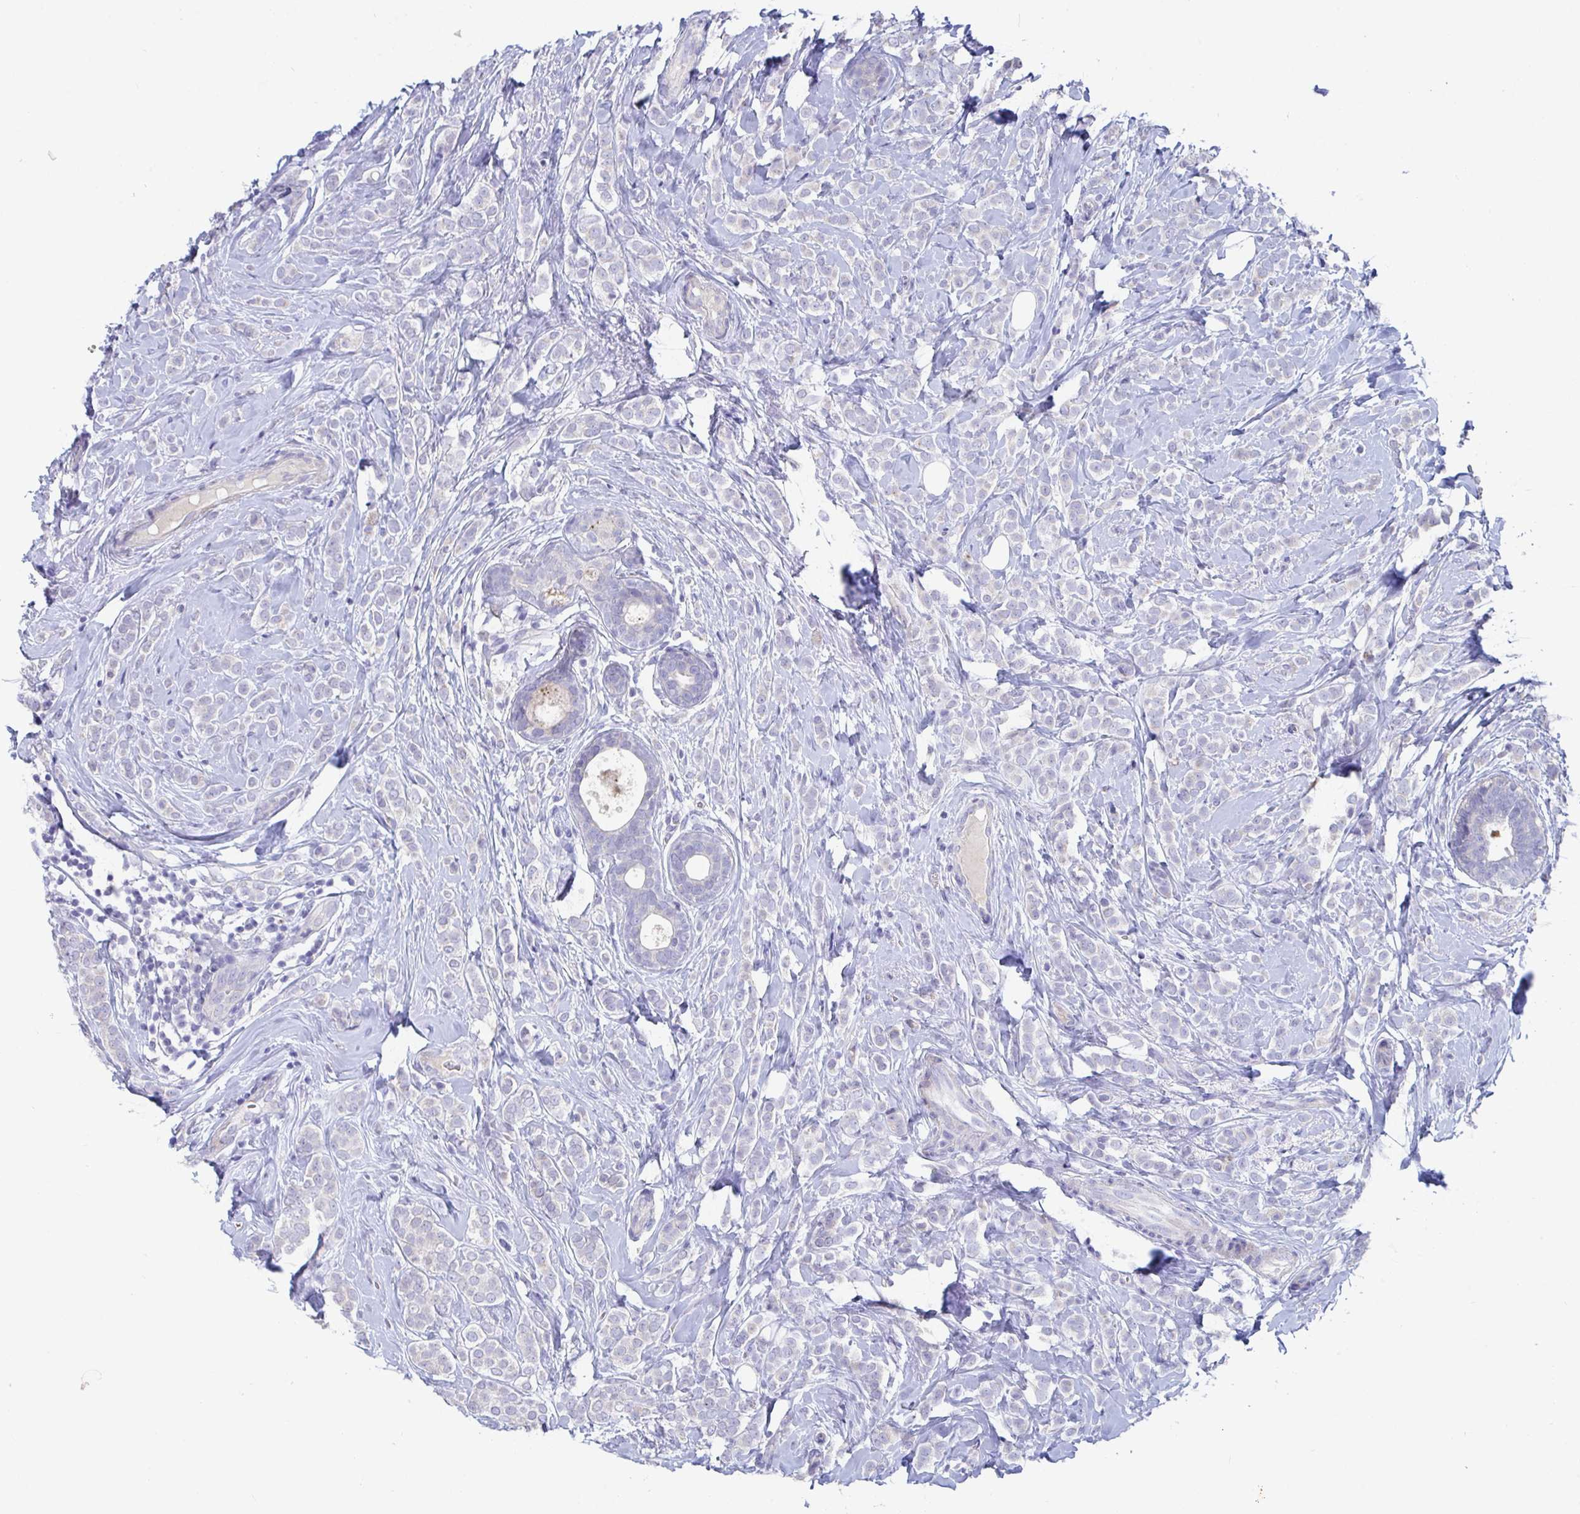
{"staining": {"intensity": "negative", "quantity": "none", "location": "none"}, "tissue": "breast cancer", "cell_type": "Tumor cells", "image_type": "cancer", "snomed": [{"axis": "morphology", "description": "Lobular carcinoma"}, {"axis": "topography", "description": "Breast"}], "caption": "DAB (3,3'-diaminobenzidine) immunohistochemical staining of human breast cancer demonstrates no significant expression in tumor cells. (Brightfield microscopy of DAB IHC at high magnification).", "gene": "ZNF561", "patient": {"sex": "female", "age": 49}}